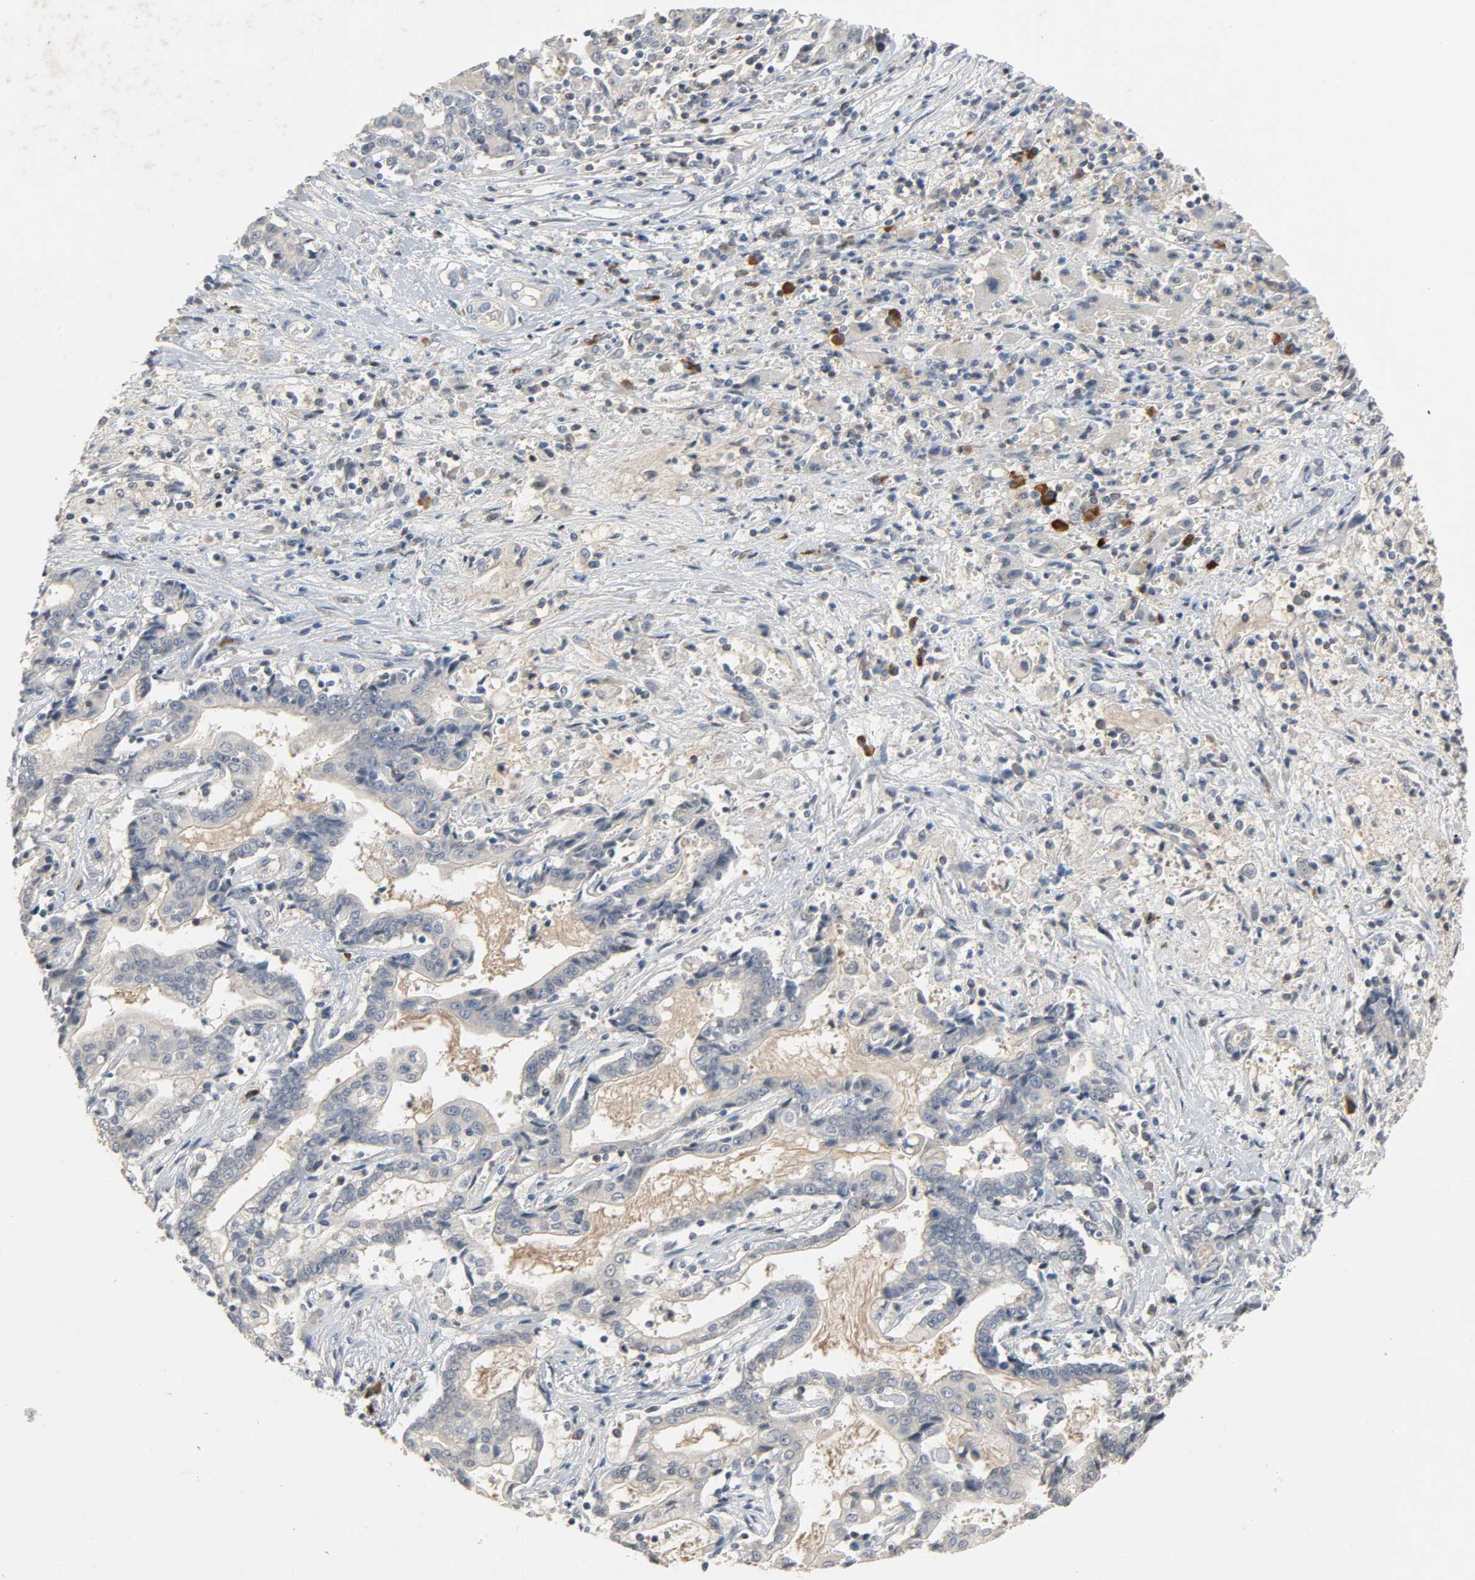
{"staining": {"intensity": "weak", "quantity": "<25%", "location": "cytoplasmic/membranous"}, "tissue": "liver cancer", "cell_type": "Tumor cells", "image_type": "cancer", "snomed": [{"axis": "morphology", "description": "Cholangiocarcinoma"}, {"axis": "topography", "description": "Liver"}], "caption": "Immunohistochemical staining of liver cancer displays no significant staining in tumor cells.", "gene": "CD4", "patient": {"sex": "male", "age": 57}}